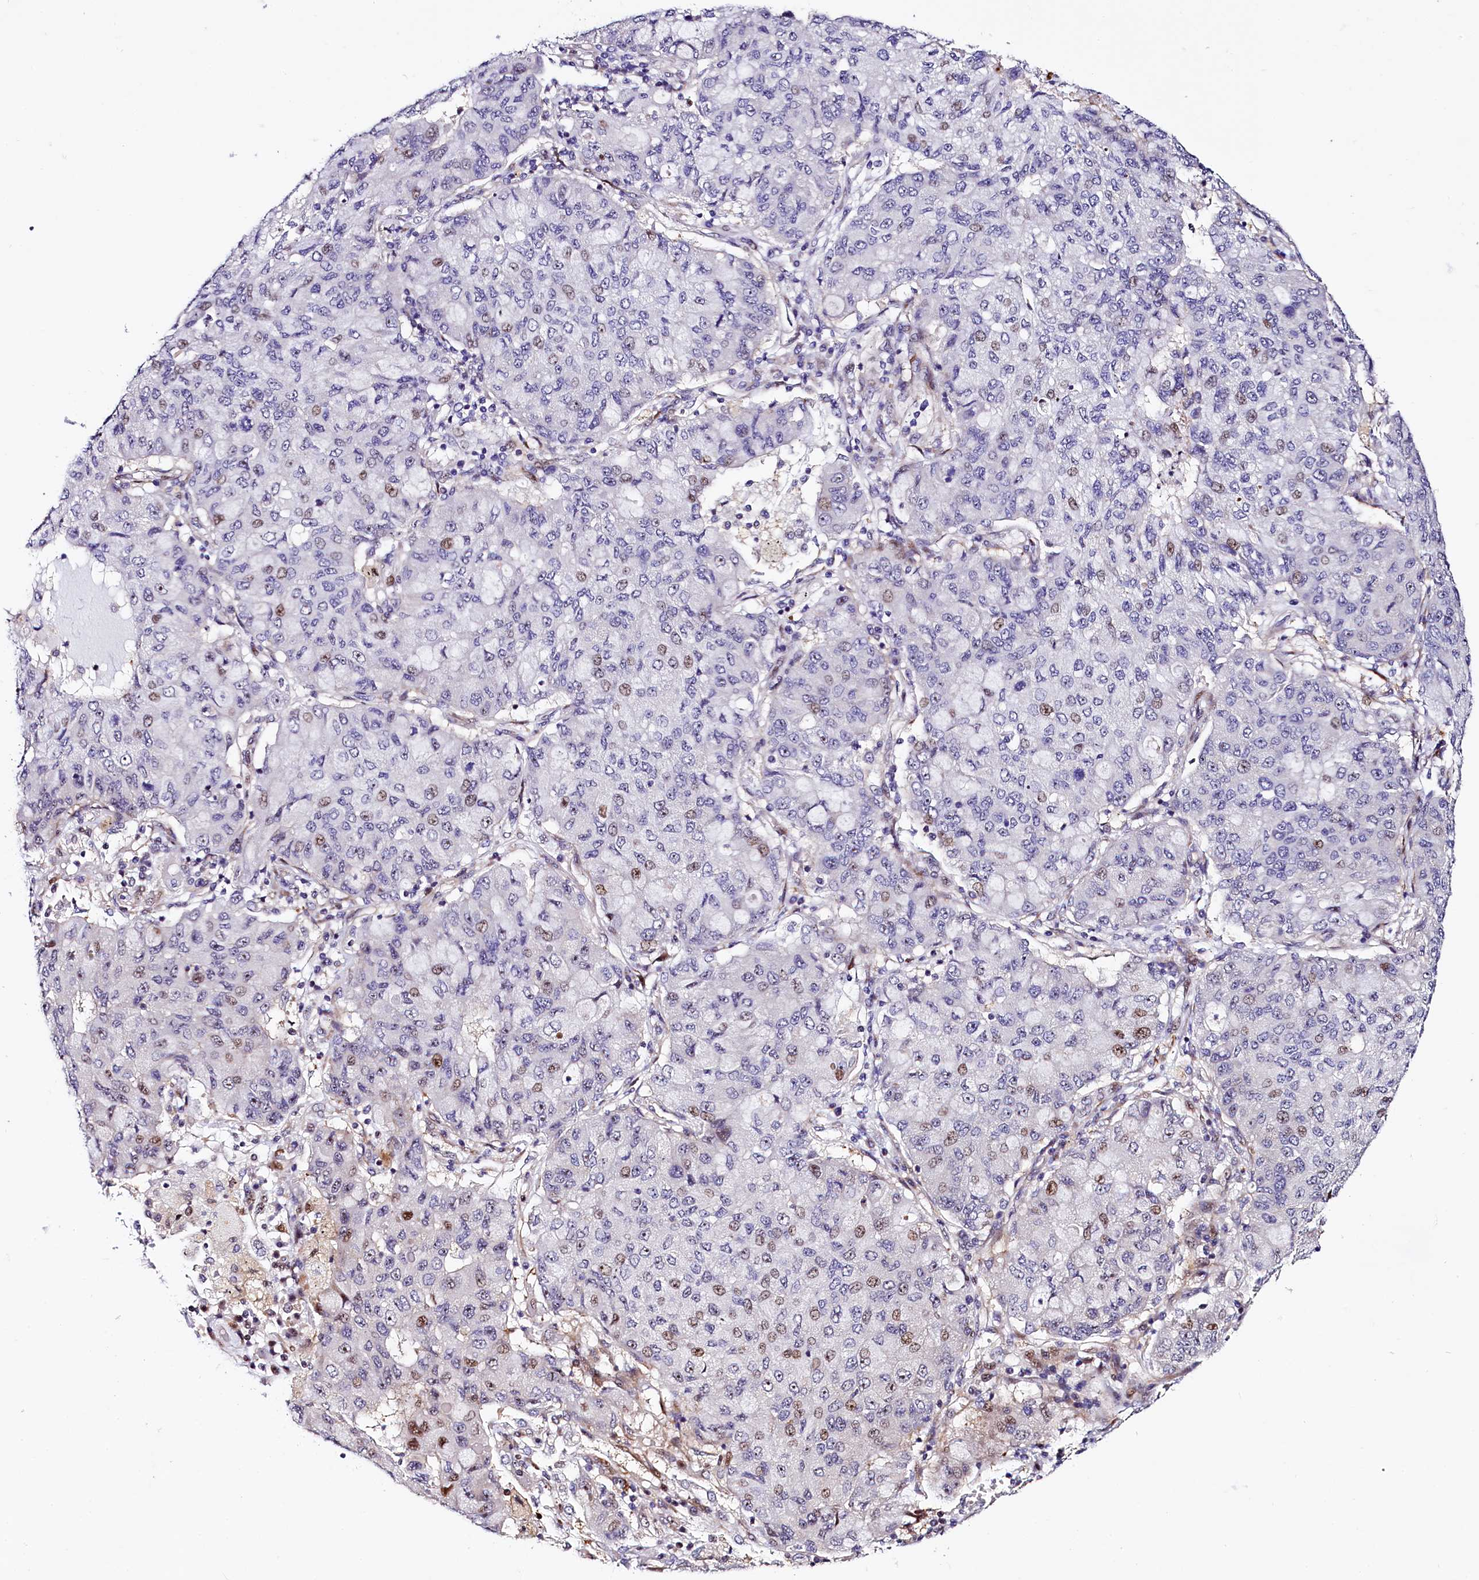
{"staining": {"intensity": "moderate", "quantity": "<25%", "location": "nuclear"}, "tissue": "lung cancer", "cell_type": "Tumor cells", "image_type": "cancer", "snomed": [{"axis": "morphology", "description": "Squamous cell carcinoma, NOS"}, {"axis": "topography", "description": "Lung"}], "caption": "Protein expression analysis of lung squamous cell carcinoma demonstrates moderate nuclear staining in approximately <25% of tumor cells.", "gene": "TRMT112", "patient": {"sex": "male", "age": 74}}